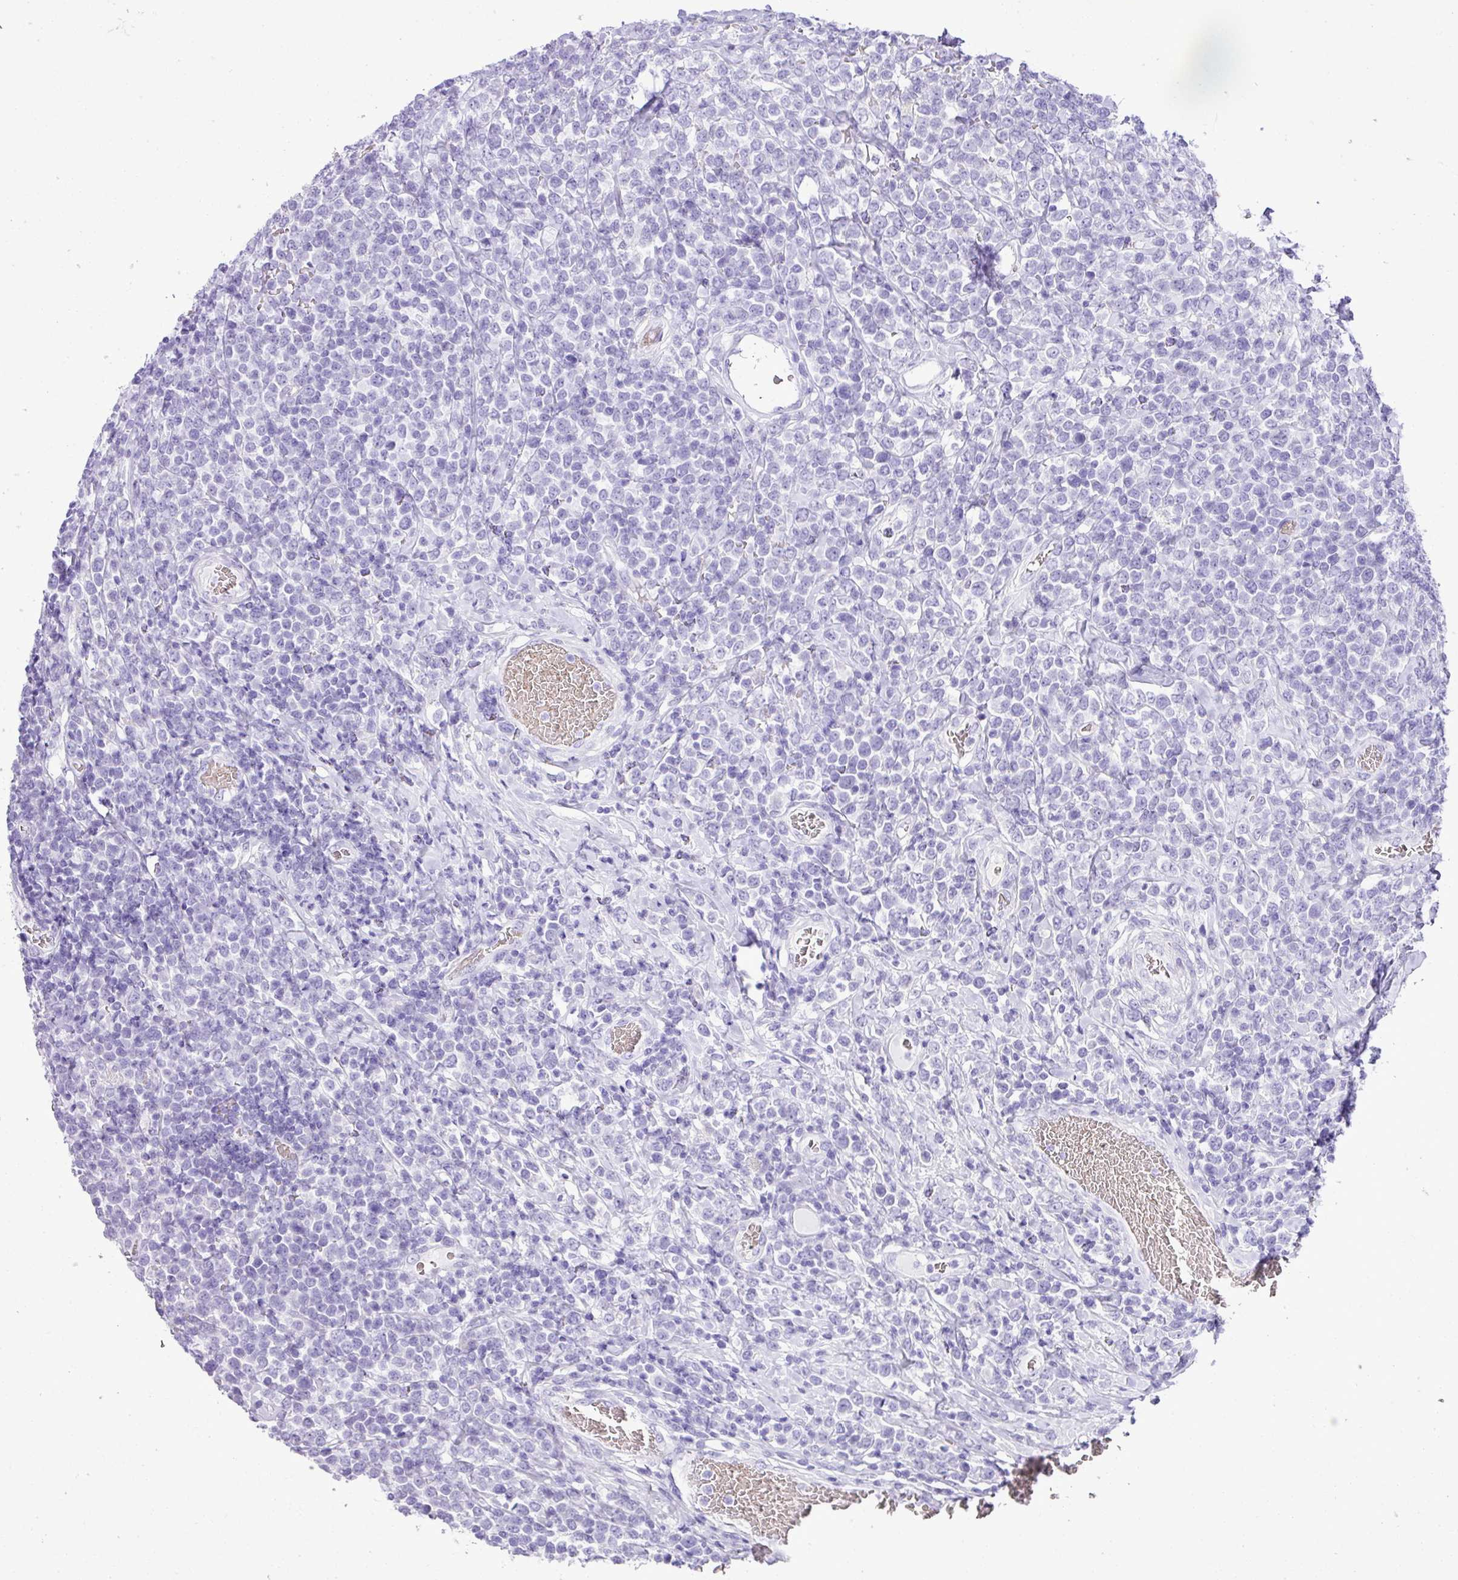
{"staining": {"intensity": "negative", "quantity": "none", "location": "none"}, "tissue": "lymphoma", "cell_type": "Tumor cells", "image_type": "cancer", "snomed": [{"axis": "morphology", "description": "Malignant lymphoma, non-Hodgkin's type, High grade"}, {"axis": "topography", "description": "Soft tissue"}], "caption": "Lymphoma stained for a protein using IHC exhibits no expression tumor cells.", "gene": "ZSCAN5A", "patient": {"sex": "female", "age": 56}}